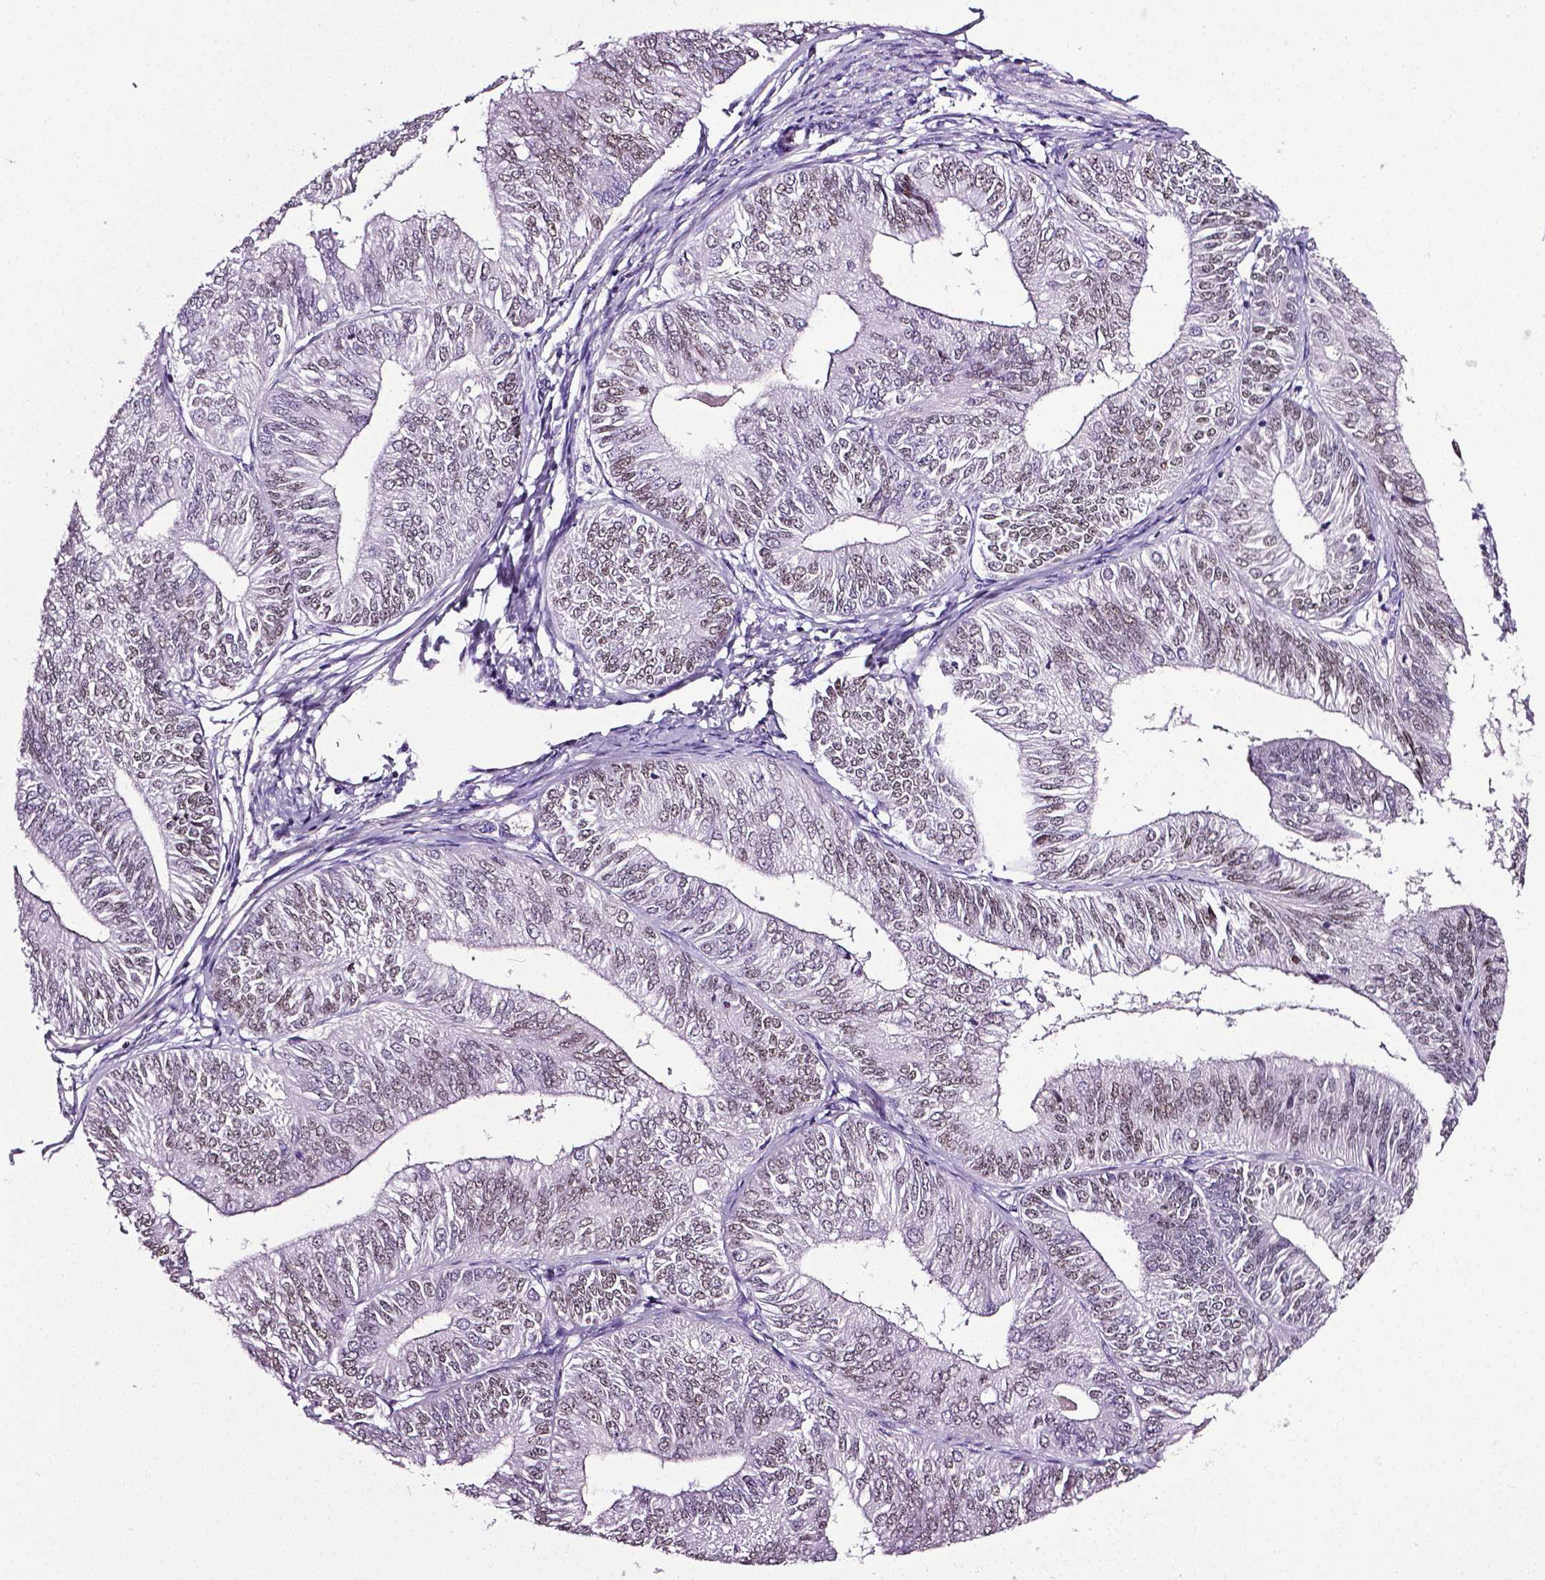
{"staining": {"intensity": "weak", "quantity": "25%-75%", "location": "nuclear"}, "tissue": "endometrial cancer", "cell_type": "Tumor cells", "image_type": "cancer", "snomed": [{"axis": "morphology", "description": "Adenocarcinoma, NOS"}, {"axis": "topography", "description": "Endometrium"}], "caption": "Immunohistochemical staining of endometrial cancer displays low levels of weak nuclear staining in about 25%-75% of tumor cells.", "gene": "PTGER3", "patient": {"sex": "female", "age": 58}}